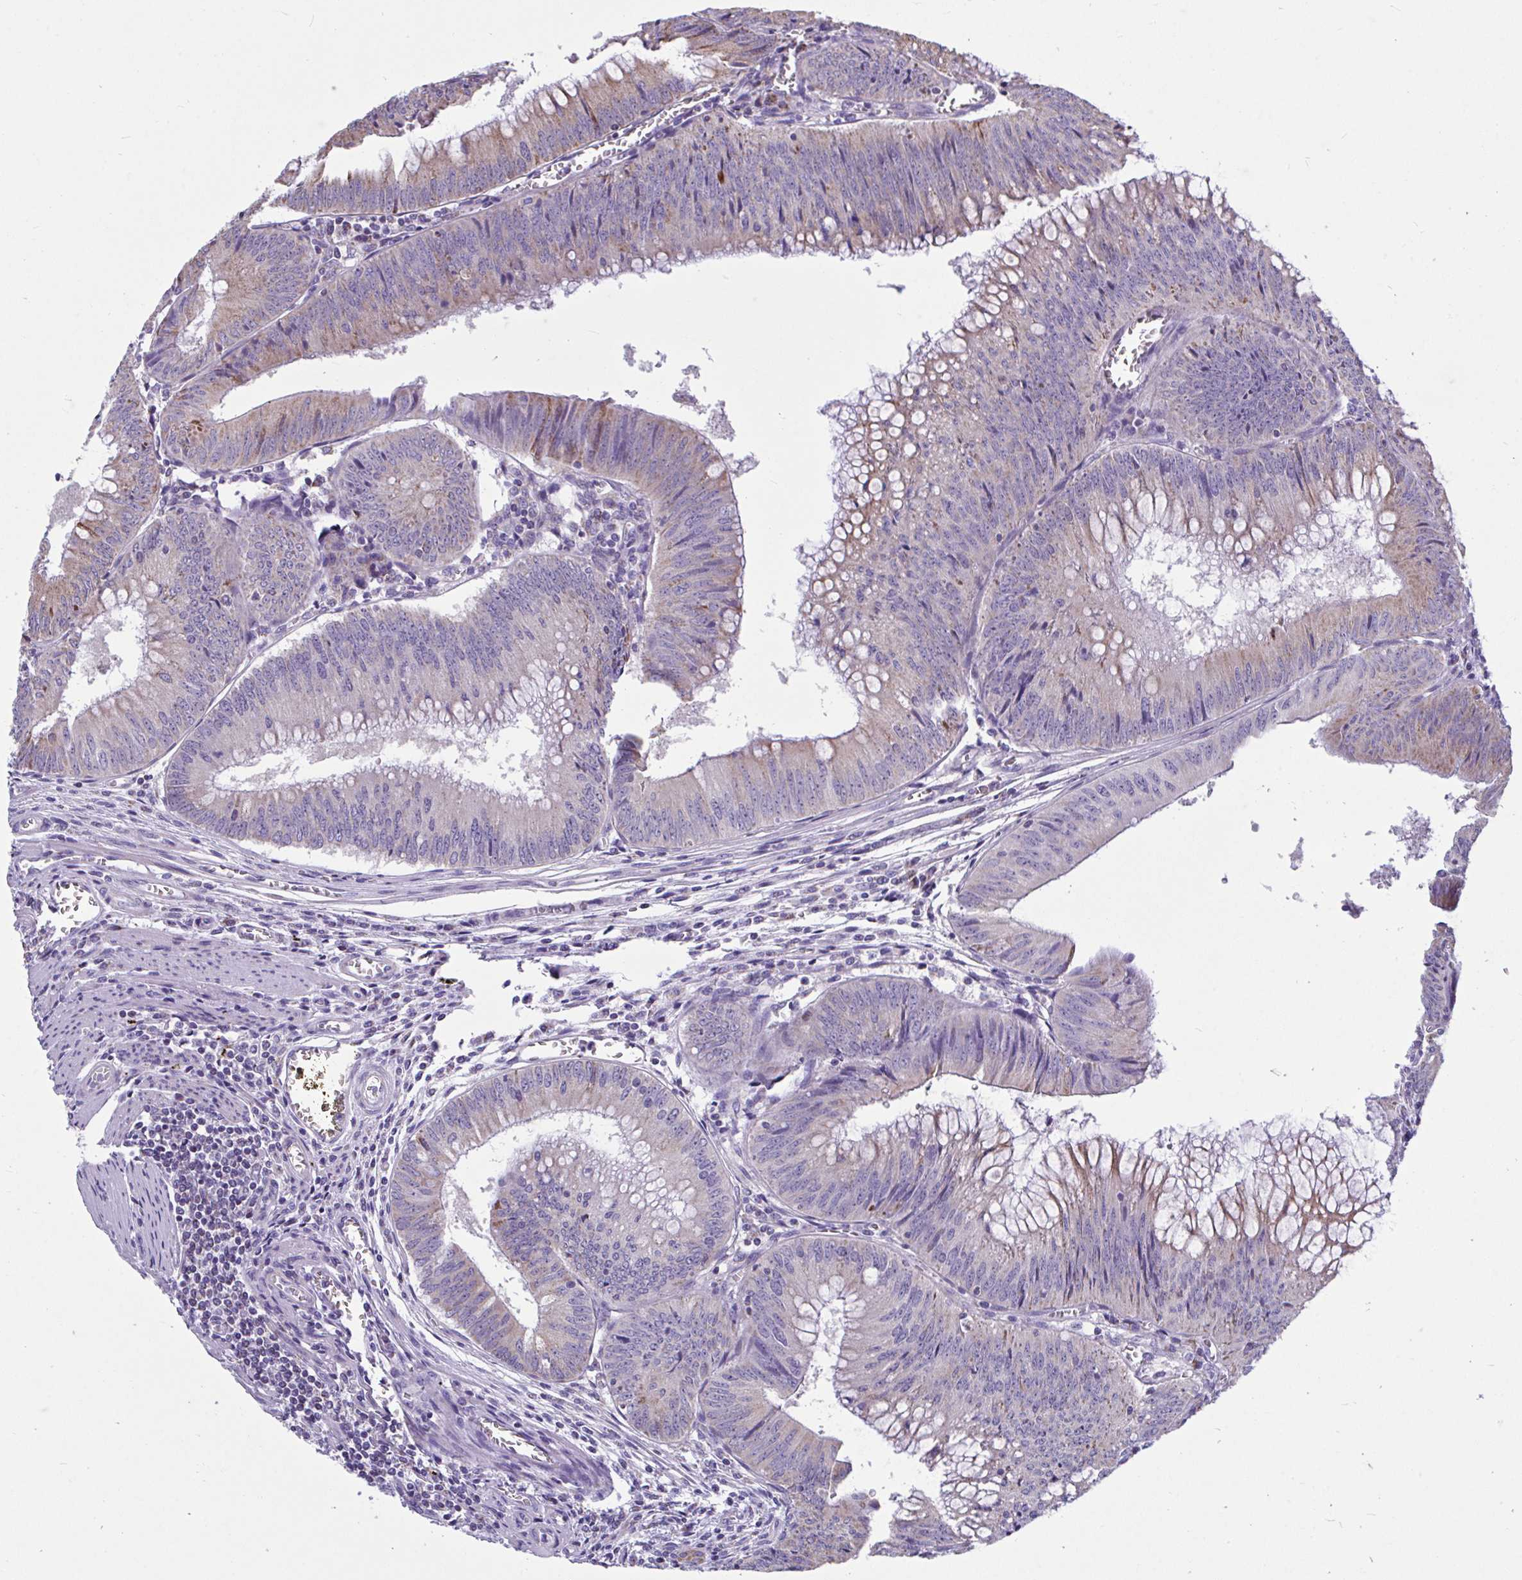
{"staining": {"intensity": "weak", "quantity": "25%-75%", "location": "cytoplasmic/membranous"}, "tissue": "colorectal cancer", "cell_type": "Tumor cells", "image_type": "cancer", "snomed": [{"axis": "morphology", "description": "Adenocarcinoma, NOS"}, {"axis": "topography", "description": "Rectum"}], "caption": "Colorectal adenocarcinoma stained with IHC demonstrates weak cytoplasmic/membranous positivity in about 25%-75% of tumor cells.", "gene": "OR13A1", "patient": {"sex": "female", "age": 72}}